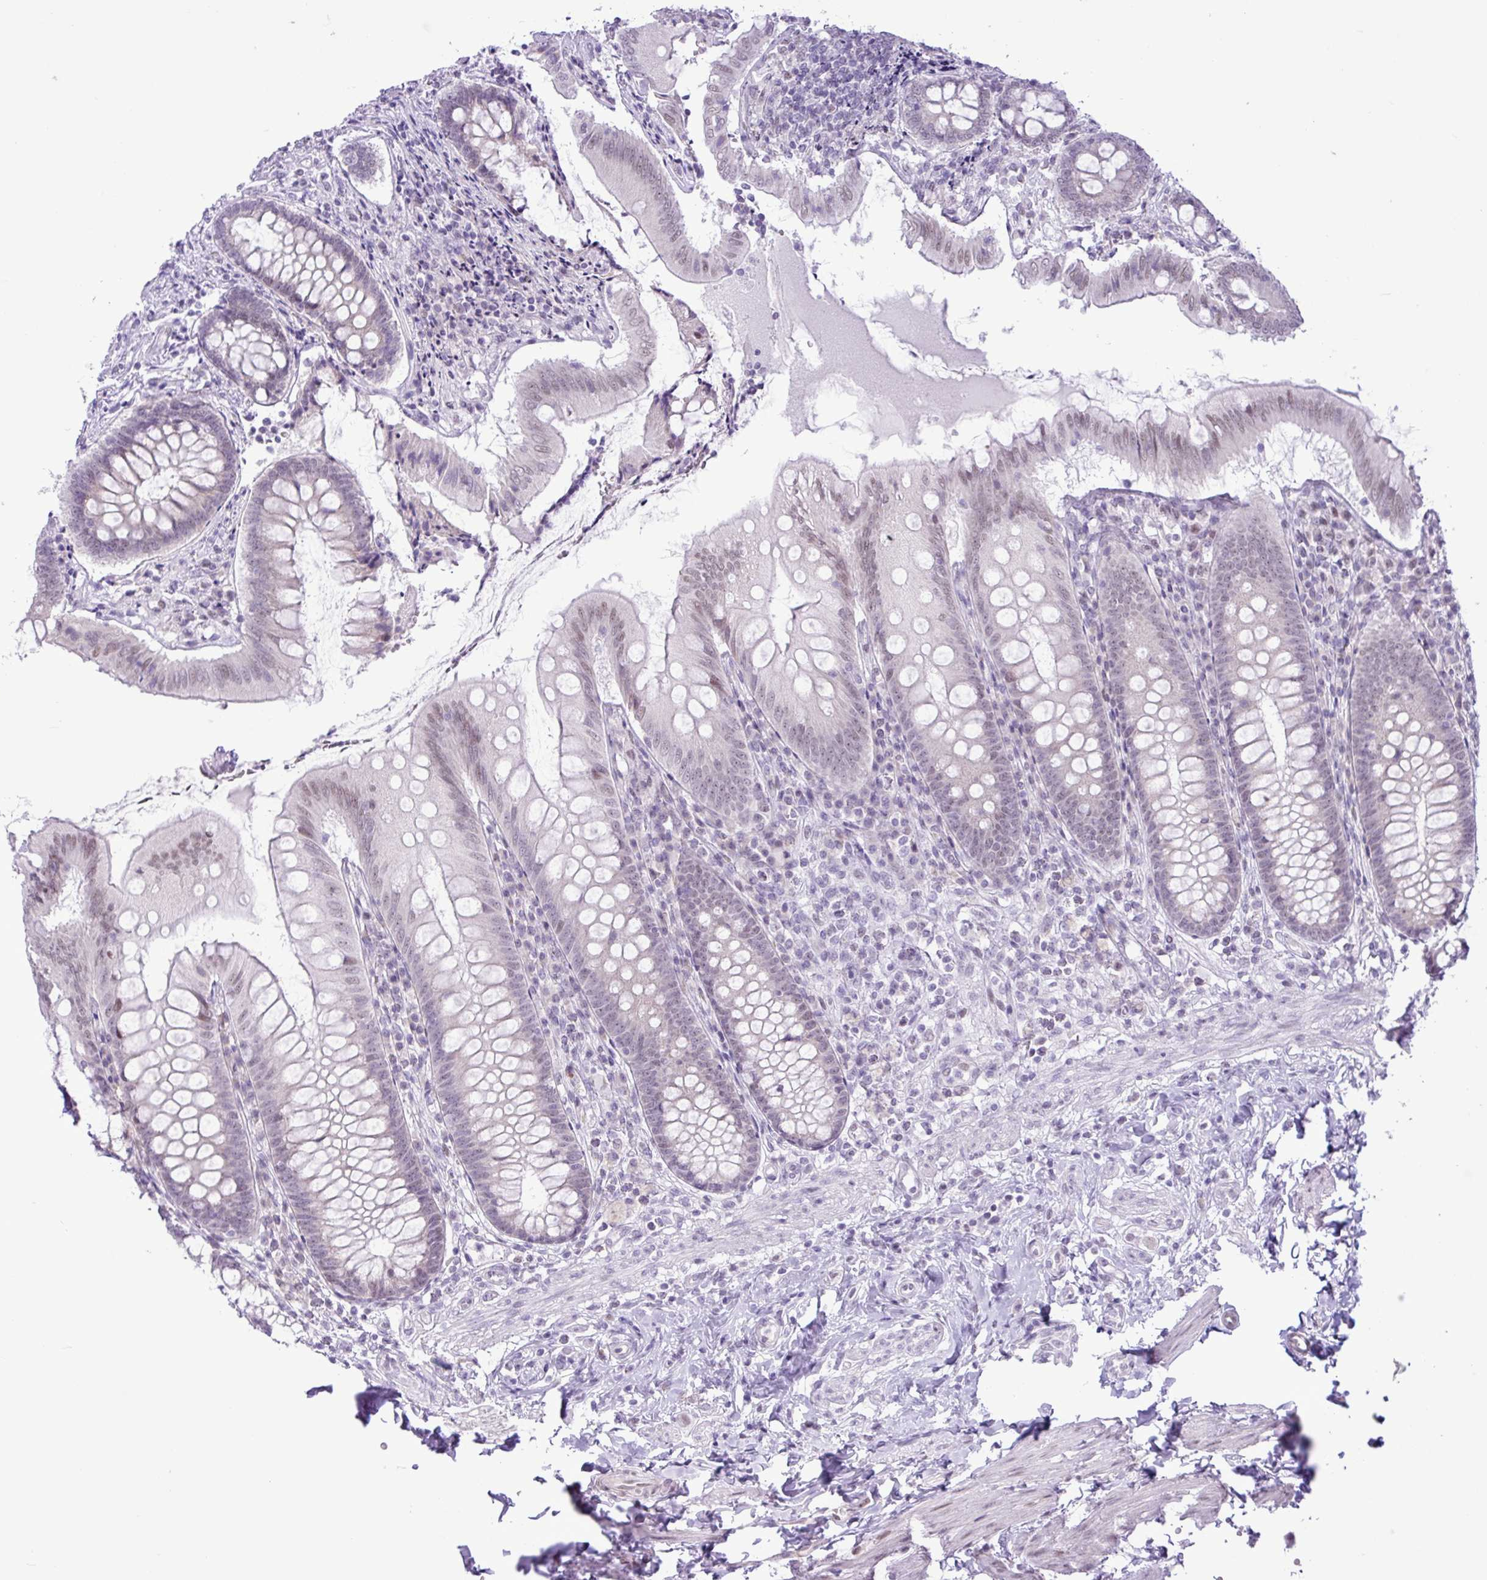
{"staining": {"intensity": "weak", "quantity": "<25%", "location": "nuclear"}, "tissue": "appendix", "cell_type": "Glandular cells", "image_type": "normal", "snomed": [{"axis": "morphology", "description": "Normal tissue, NOS"}, {"axis": "topography", "description": "Appendix"}], "caption": "High power microscopy image of an immunohistochemistry (IHC) image of unremarkable appendix, revealing no significant expression in glandular cells. Nuclei are stained in blue.", "gene": "ELOA2", "patient": {"sex": "female", "age": 51}}